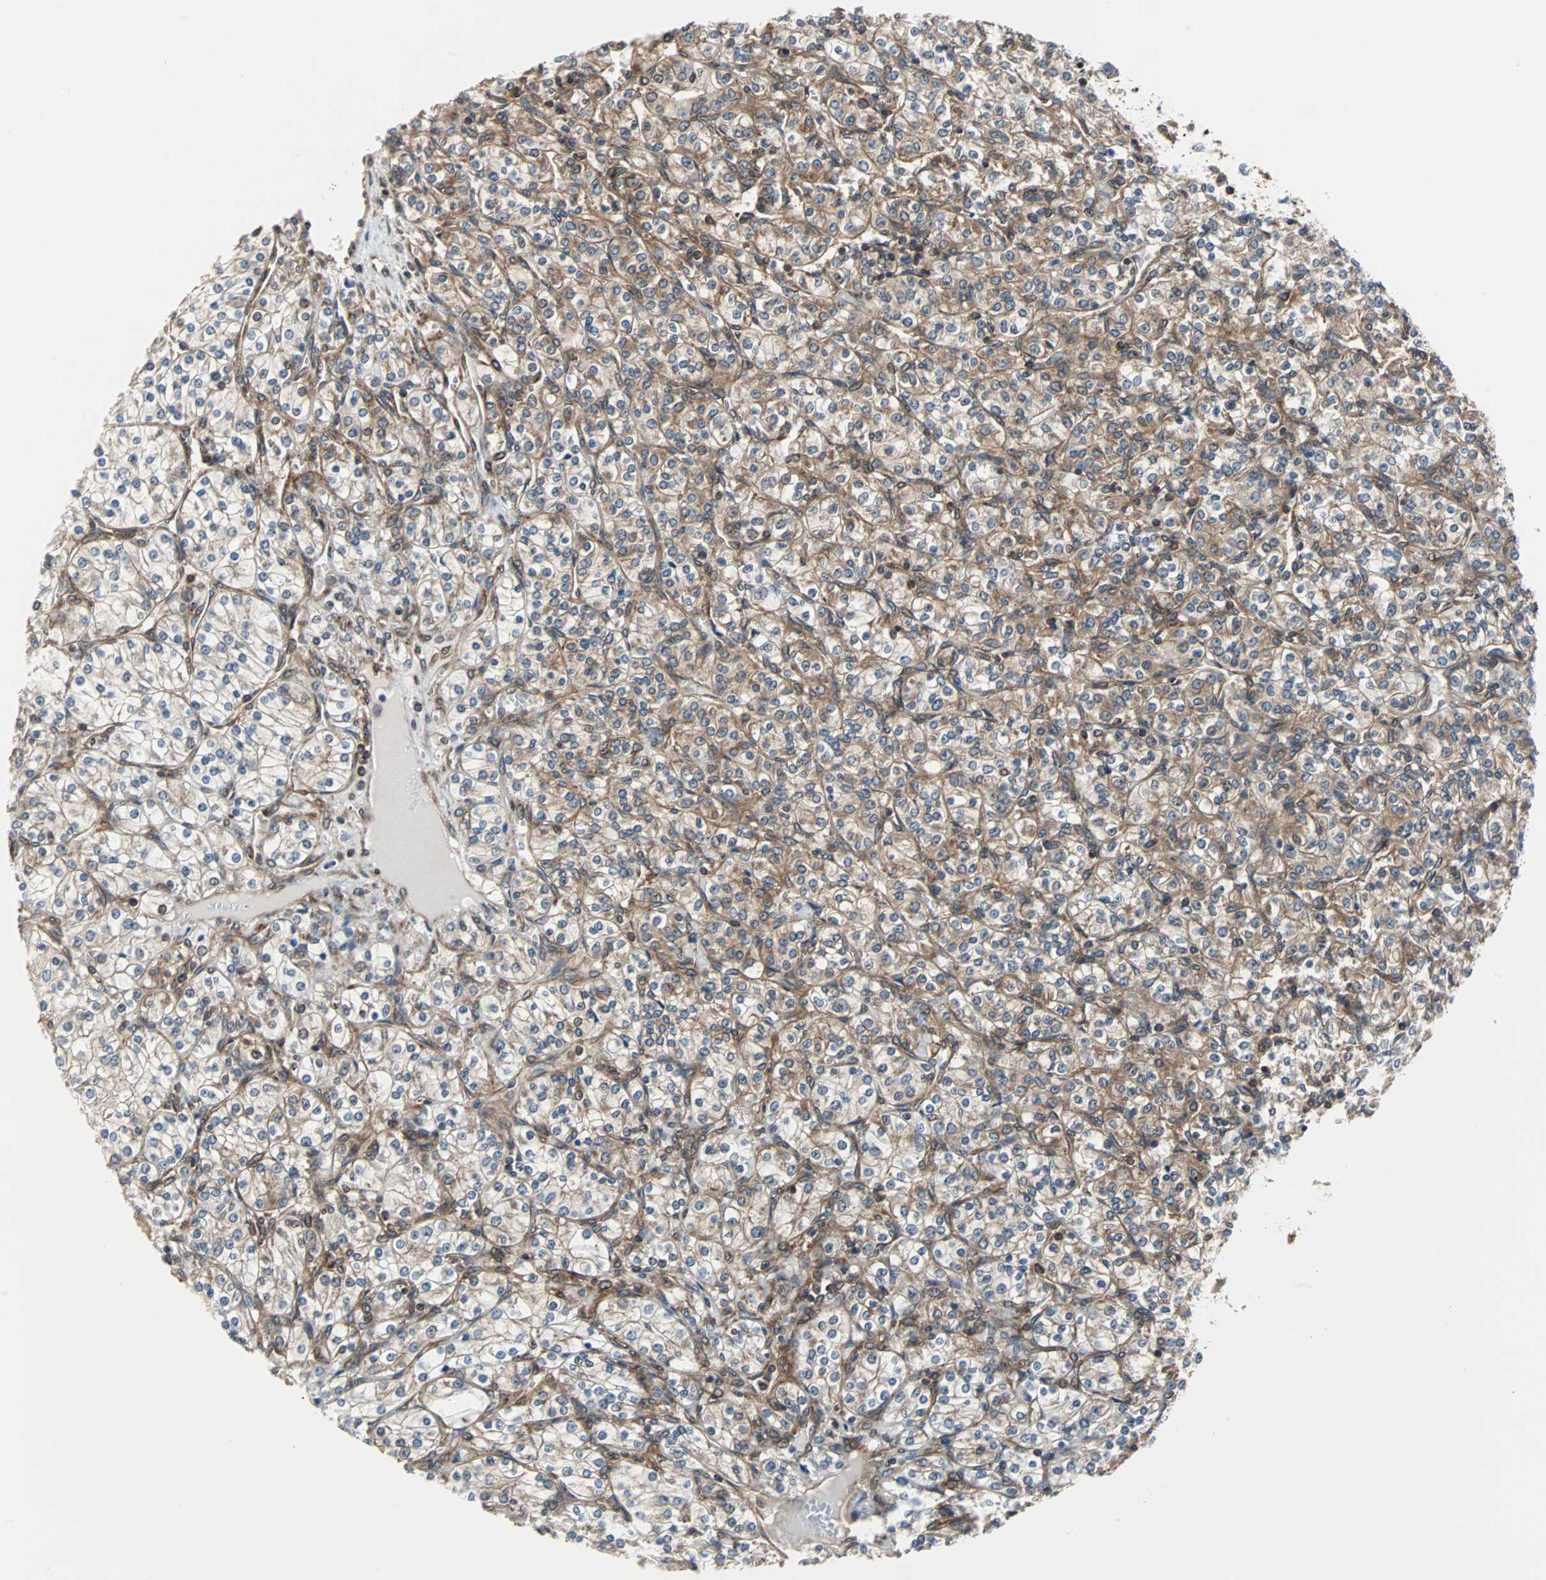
{"staining": {"intensity": "moderate", "quantity": ">75%", "location": "cytoplasmic/membranous"}, "tissue": "renal cancer", "cell_type": "Tumor cells", "image_type": "cancer", "snomed": [{"axis": "morphology", "description": "Adenocarcinoma, NOS"}, {"axis": "topography", "description": "Kidney"}], "caption": "Human renal cancer (adenocarcinoma) stained with a brown dye reveals moderate cytoplasmic/membranous positive positivity in about >75% of tumor cells.", "gene": "RELA", "patient": {"sex": "male", "age": 77}}